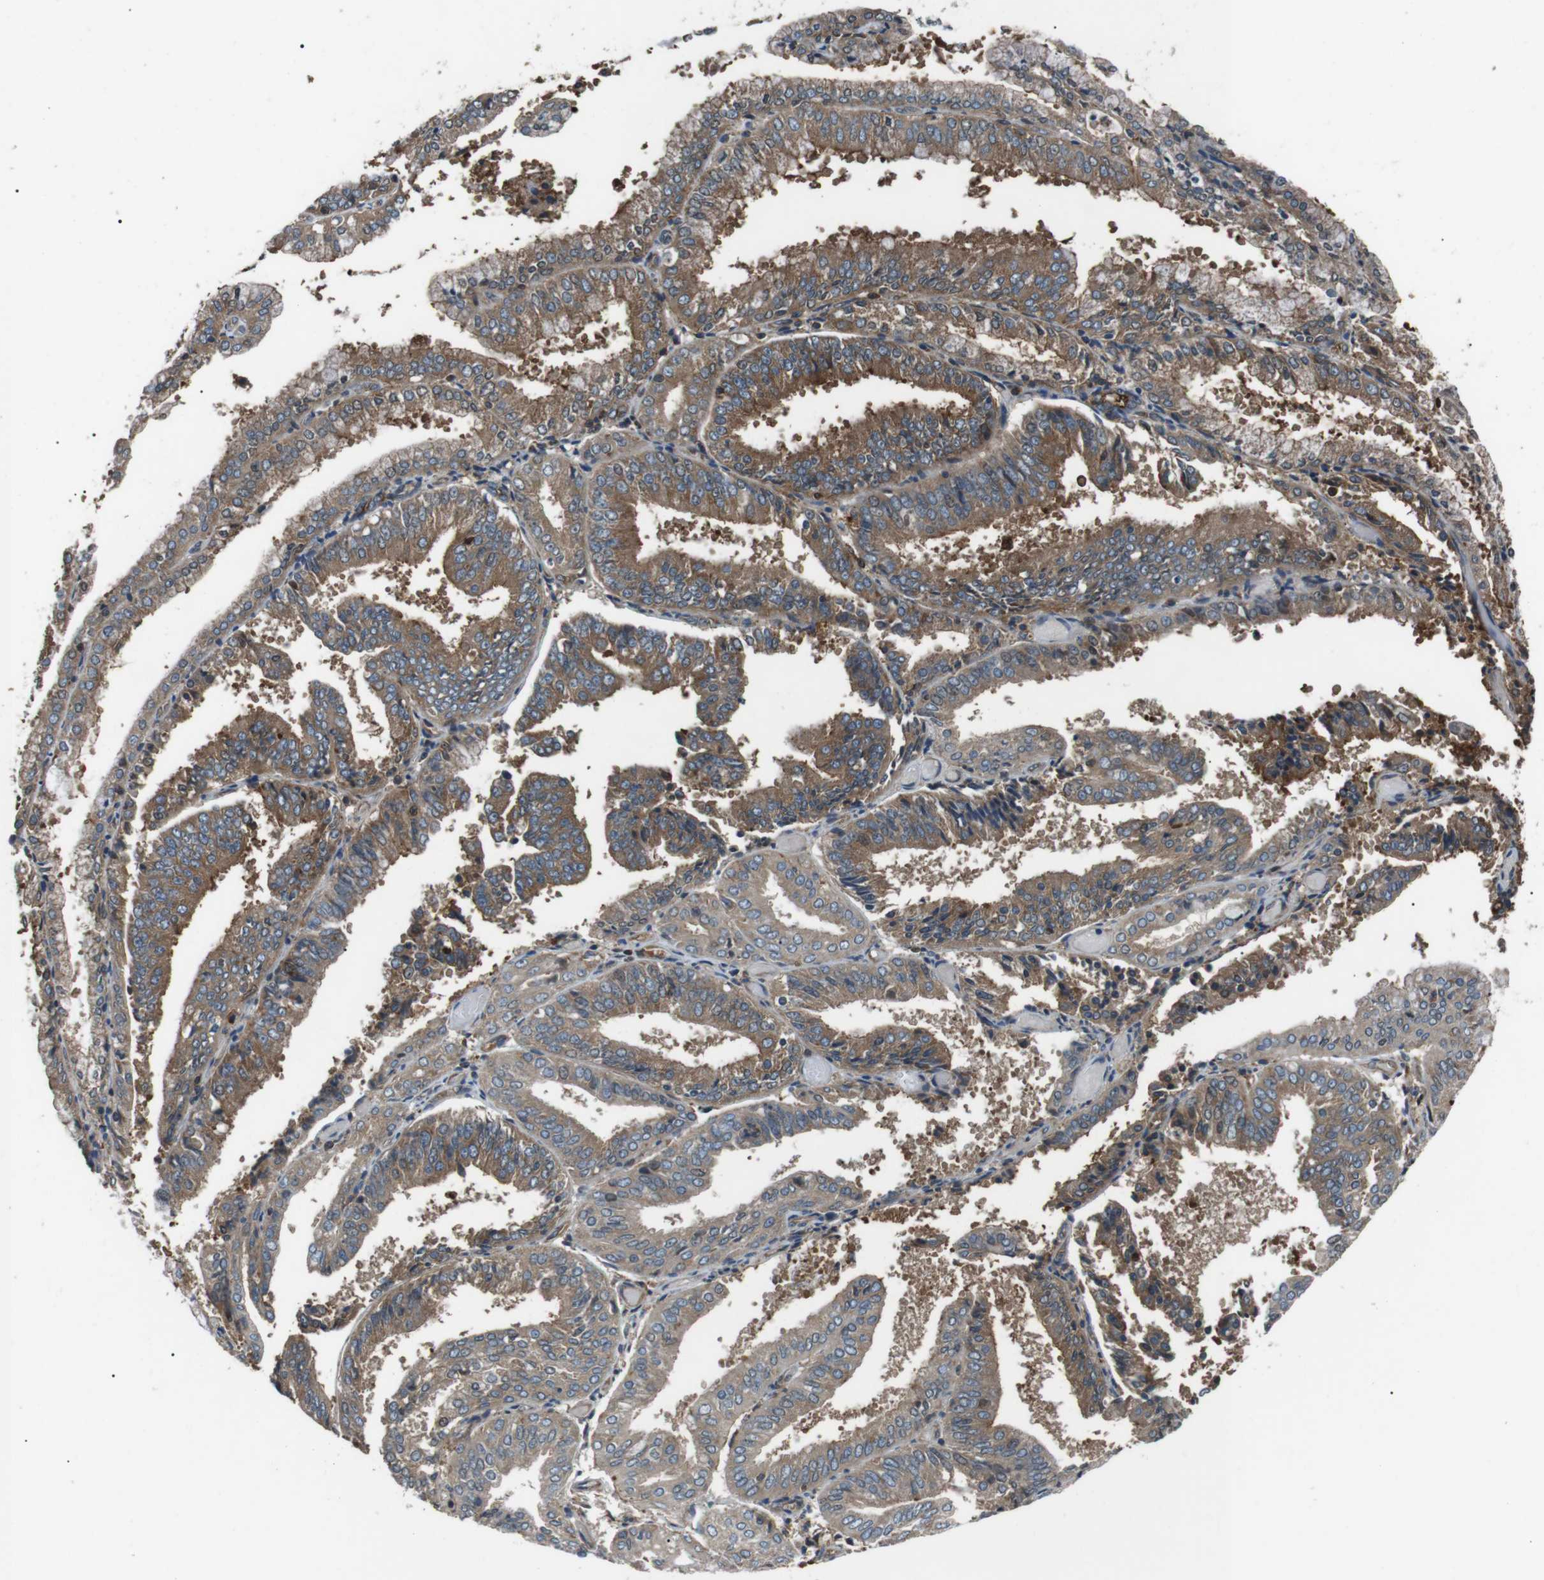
{"staining": {"intensity": "moderate", "quantity": ">75%", "location": "cytoplasmic/membranous"}, "tissue": "endometrial cancer", "cell_type": "Tumor cells", "image_type": "cancer", "snomed": [{"axis": "morphology", "description": "Adenocarcinoma, NOS"}, {"axis": "topography", "description": "Endometrium"}], "caption": "Tumor cells display medium levels of moderate cytoplasmic/membranous positivity in approximately >75% of cells in human endometrial cancer (adenocarcinoma).", "gene": "GPR161", "patient": {"sex": "female", "age": 63}}